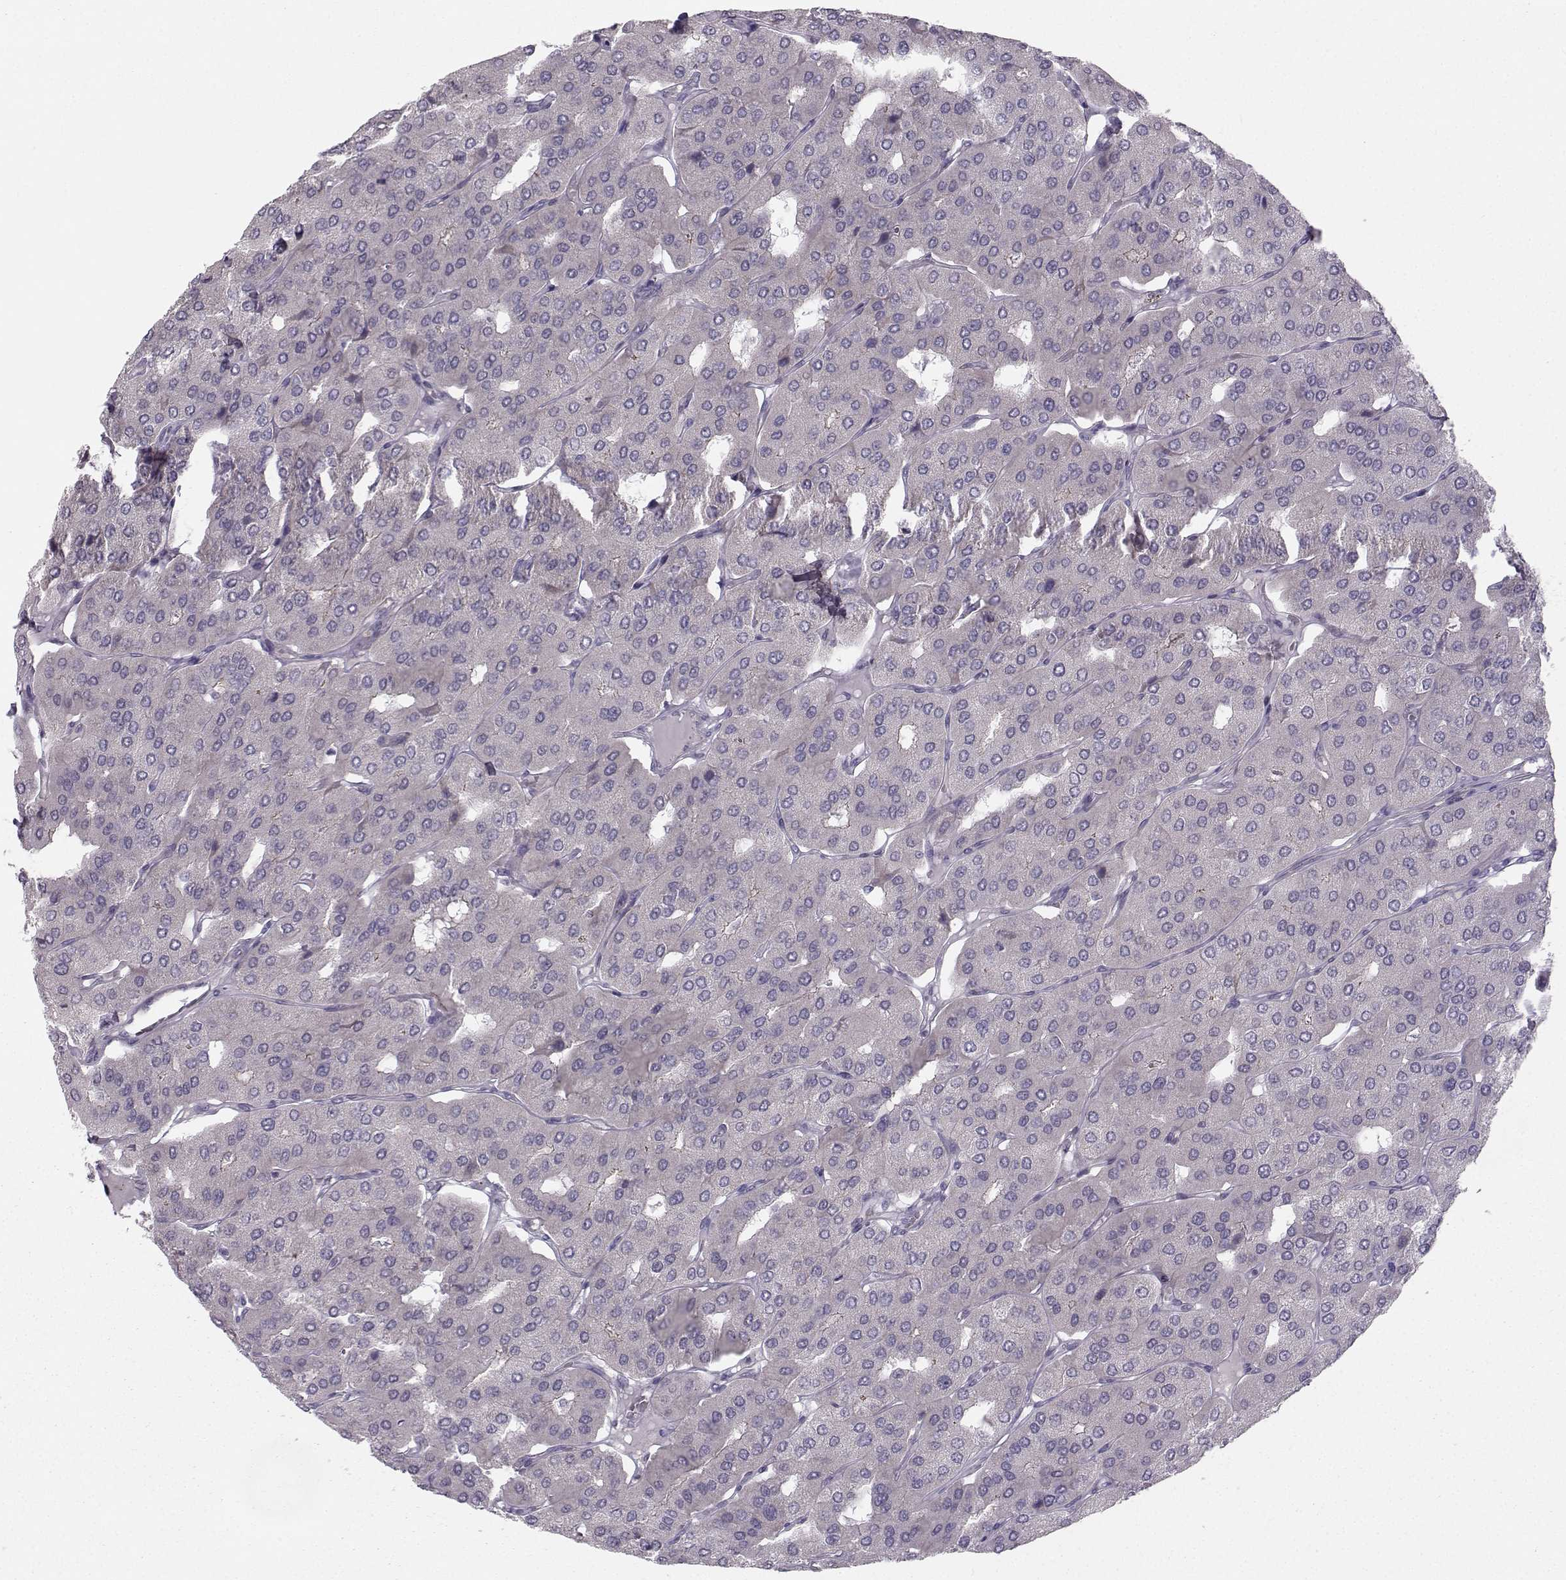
{"staining": {"intensity": "negative", "quantity": "none", "location": "none"}, "tissue": "parathyroid gland", "cell_type": "Glandular cells", "image_type": "normal", "snomed": [{"axis": "morphology", "description": "Normal tissue, NOS"}, {"axis": "morphology", "description": "Adenoma, NOS"}, {"axis": "topography", "description": "Parathyroid gland"}], "caption": "Photomicrograph shows no protein staining in glandular cells of benign parathyroid gland.", "gene": "MAST1", "patient": {"sex": "female", "age": 86}}